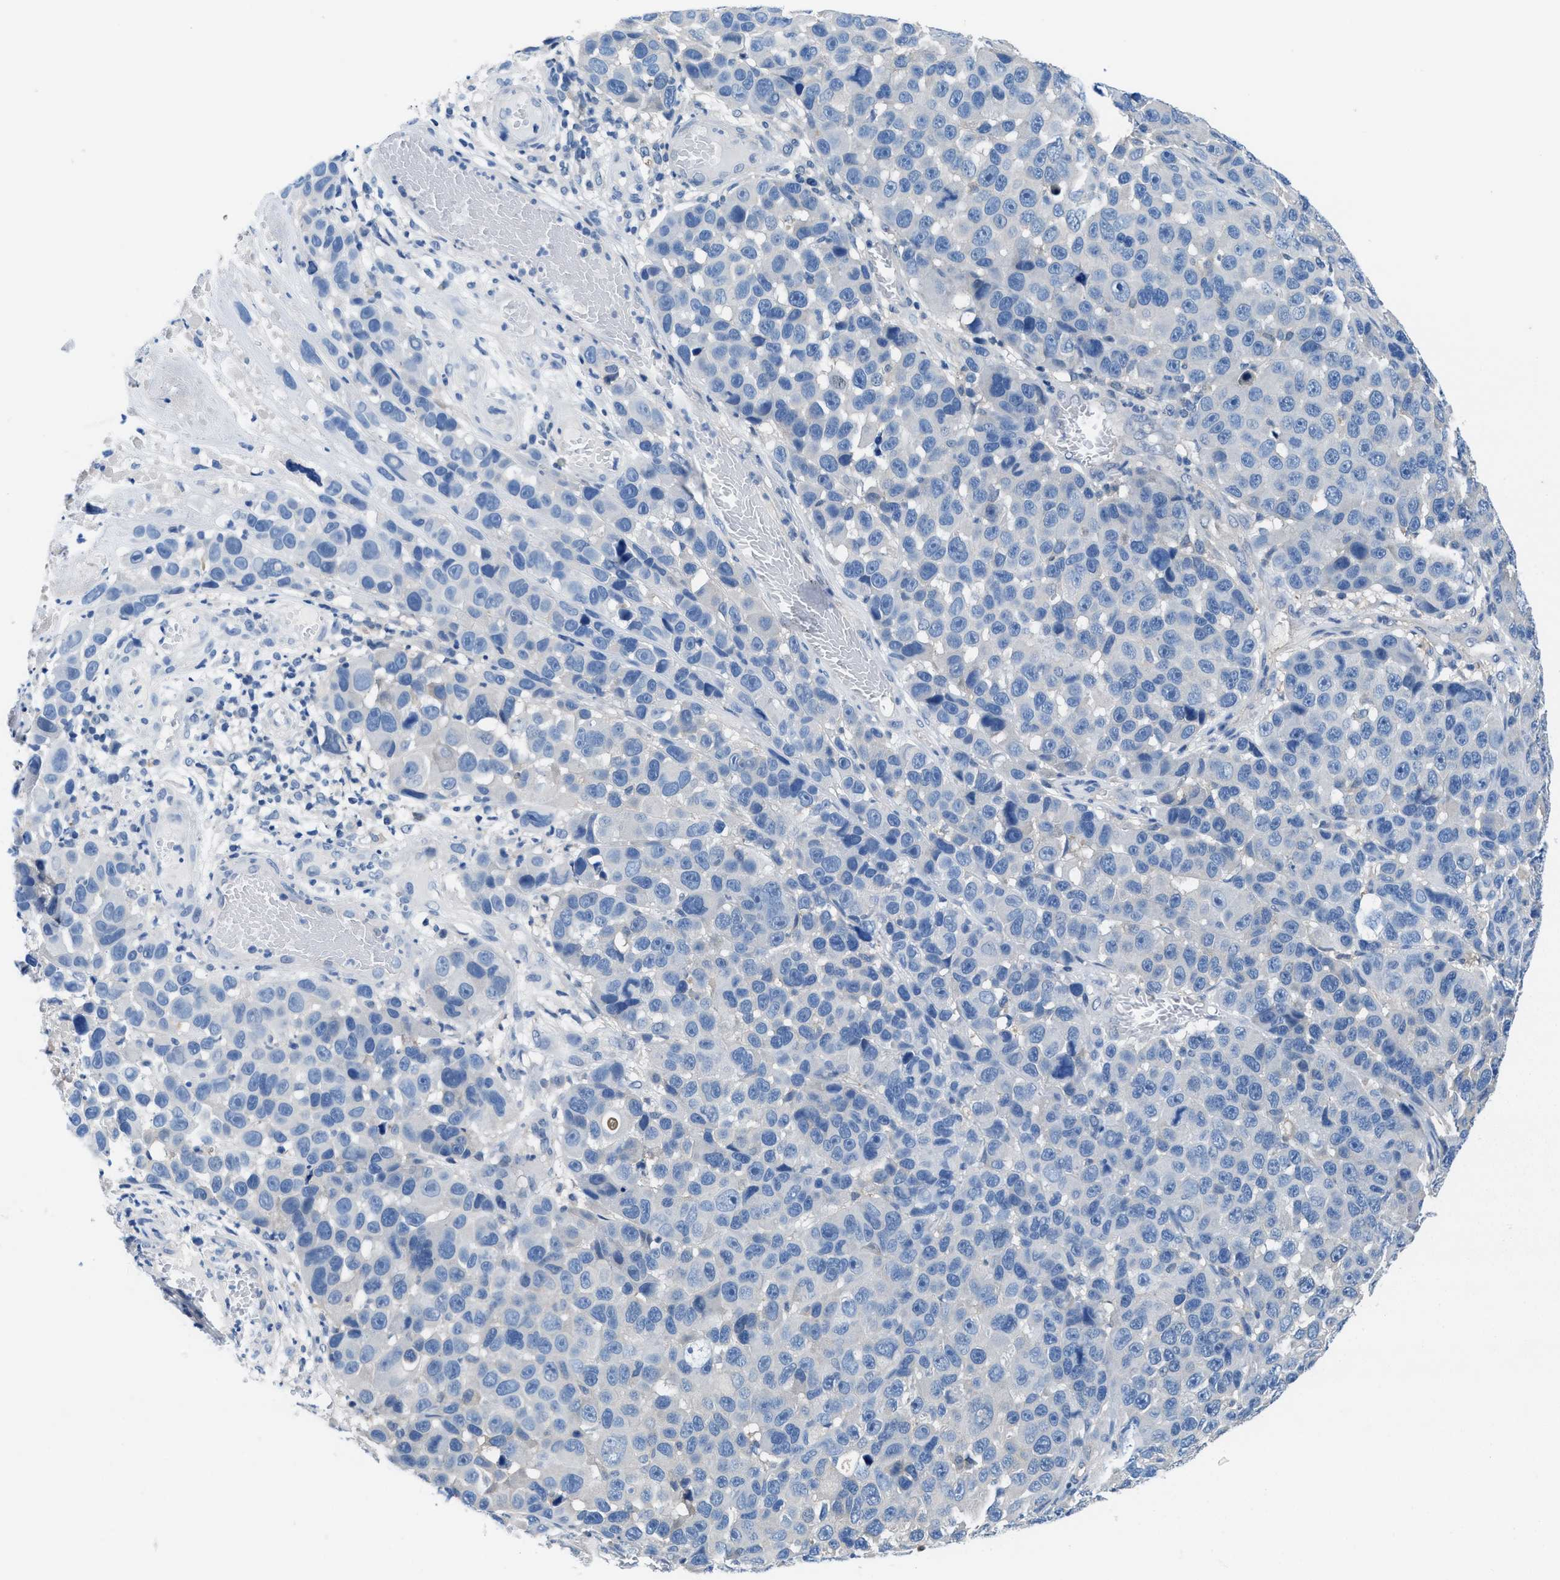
{"staining": {"intensity": "negative", "quantity": "none", "location": "none"}, "tissue": "melanoma", "cell_type": "Tumor cells", "image_type": "cancer", "snomed": [{"axis": "morphology", "description": "Malignant melanoma, NOS"}, {"axis": "topography", "description": "Skin"}], "caption": "An immunohistochemistry (IHC) histopathology image of malignant melanoma is shown. There is no staining in tumor cells of malignant melanoma.", "gene": "NUDT5", "patient": {"sex": "male", "age": 53}}